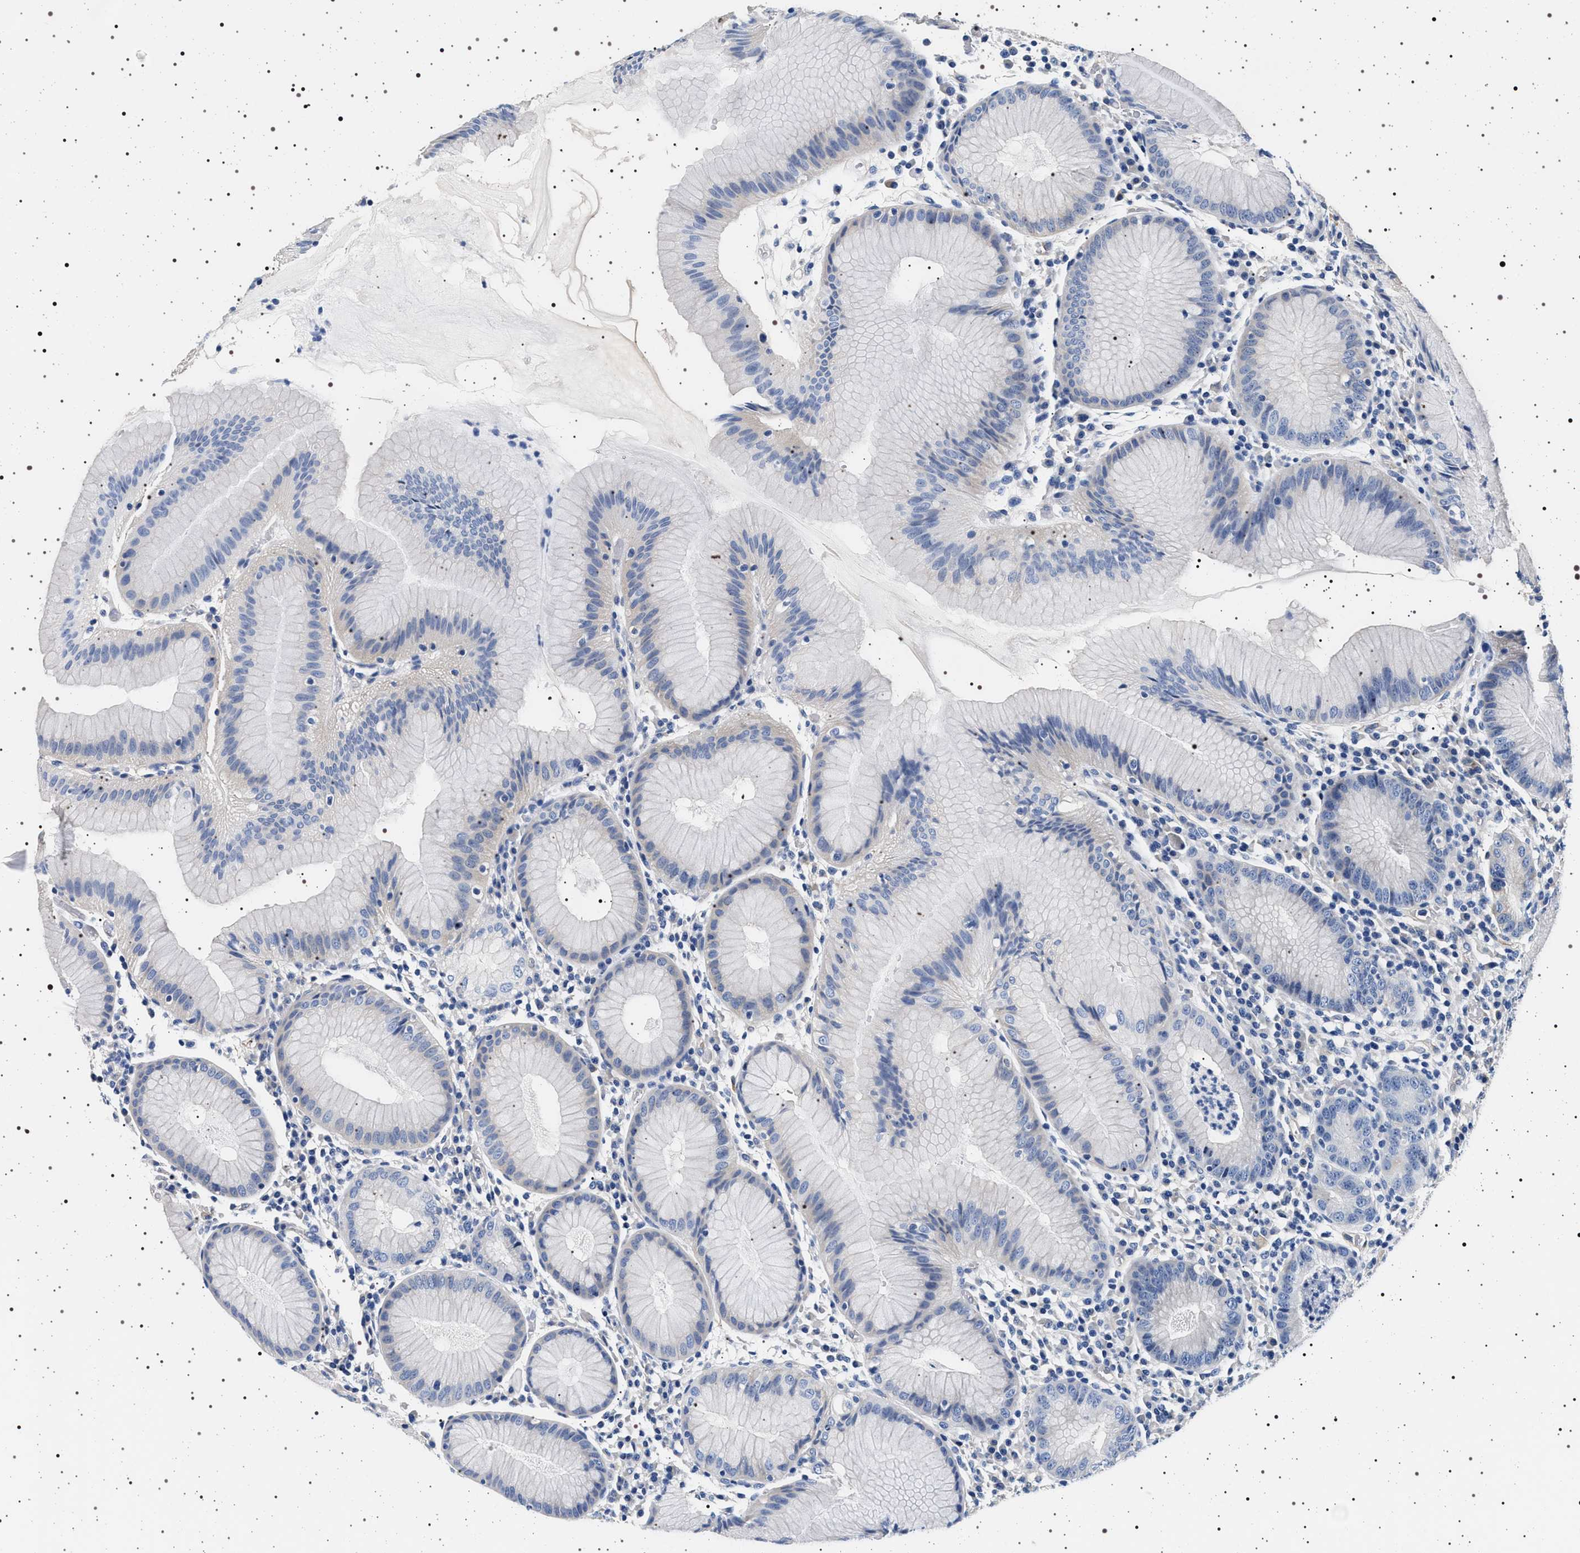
{"staining": {"intensity": "negative", "quantity": "none", "location": "none"}, "tissue": "stomach", "cell_type": "Glandular cells", "image_type": "normal", "snomed": [{"axis": "morphology", "description": "Normal tissue, NOS"}, {"axis": "topography", "description": "Stomach"}, {"axis": "topography", "description": "Stomach, lower"}], "caption": "High magnification brightfield microscopy of normal stomach stained with DAB (brown) and counterstained with hematoxylin (blue): glandular cells show no significant positivity.", "gene": "HSD17B1", "patient": {"sex": "female", "age": 75}}